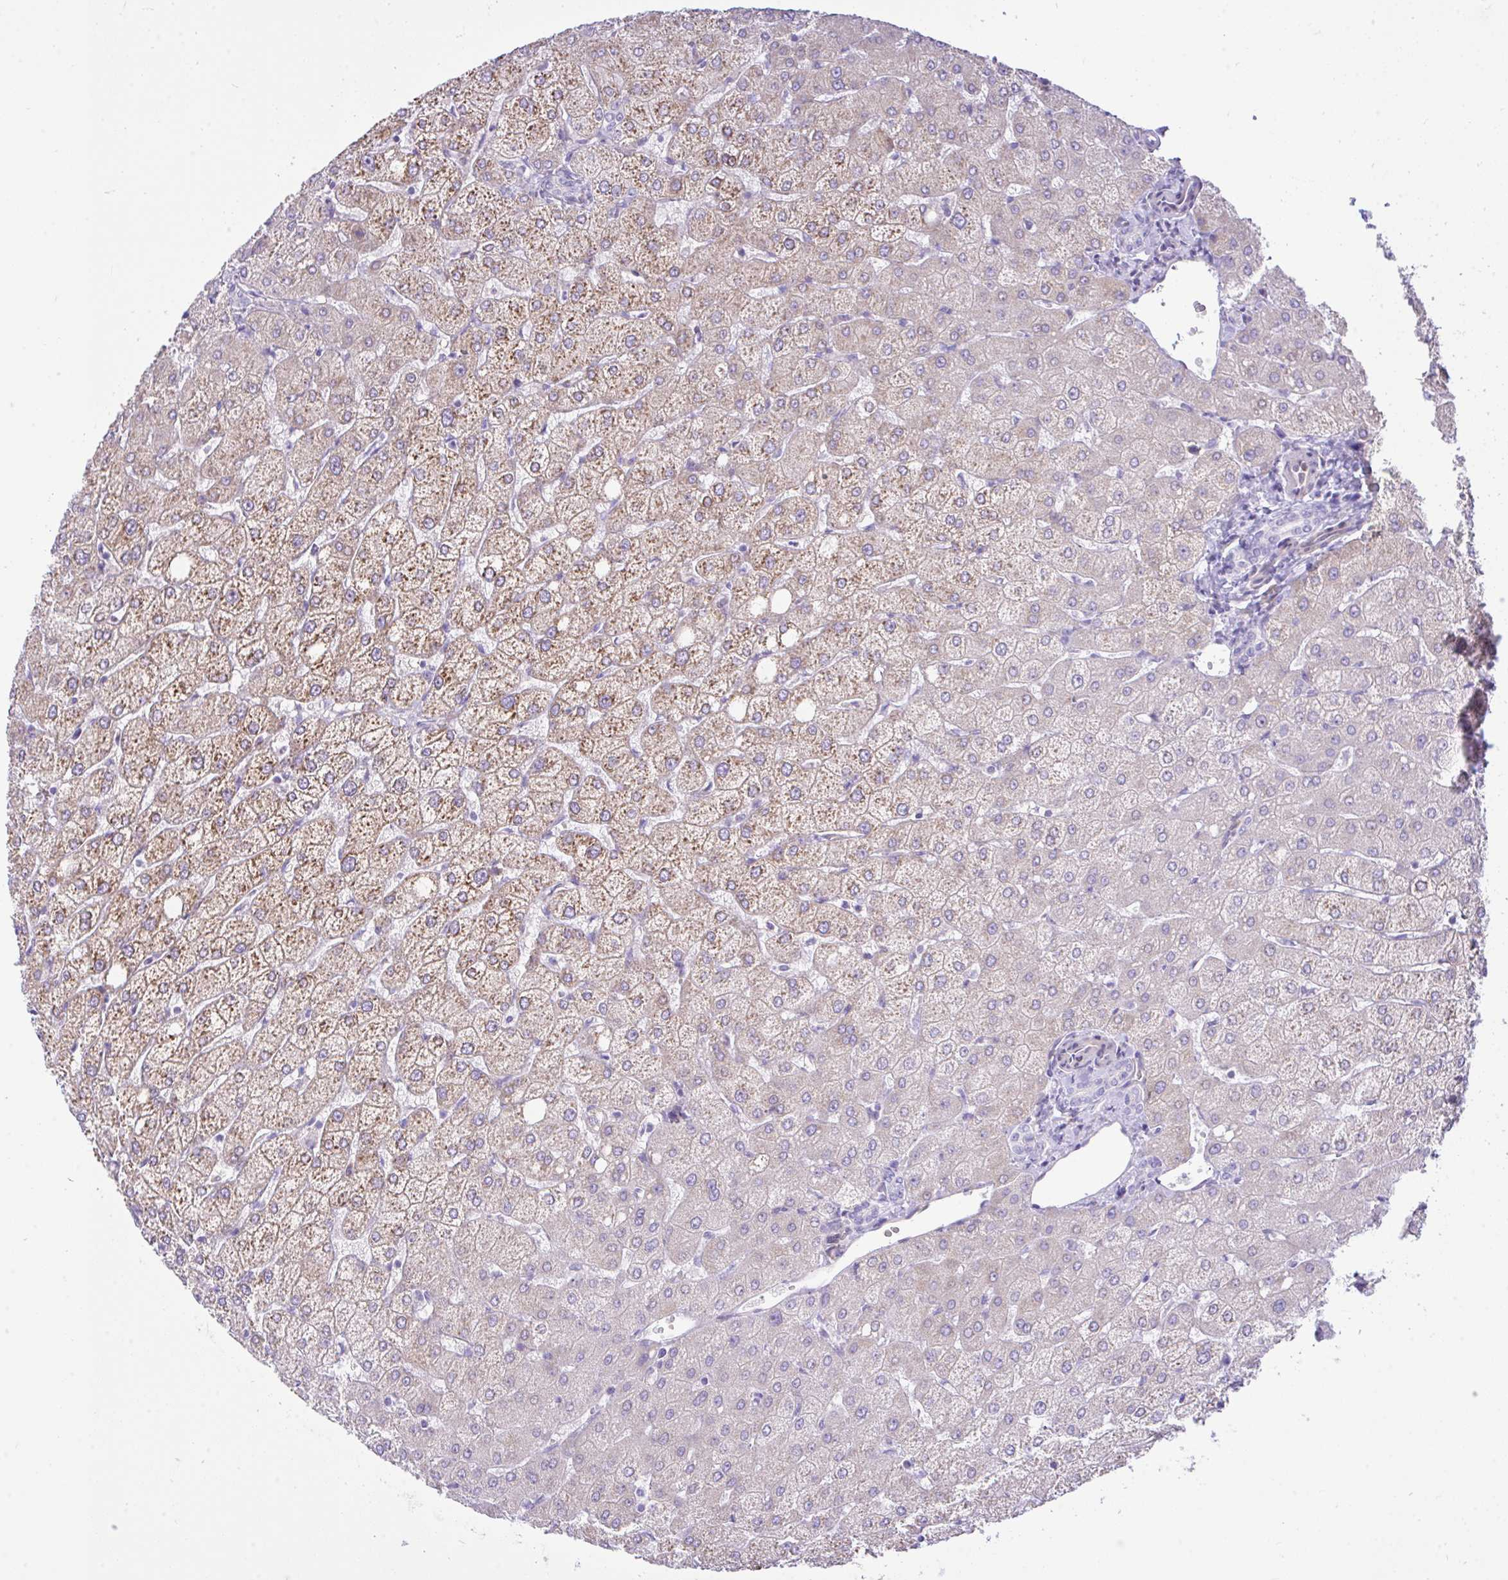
{"staining": {"intensity": "negative", "quantity": "none", "location": "none"}, "tissue": "liver", "cell_type": "Cholangiocytes", "image_type": "normal", "snomed": [{"axis": "morphology", "description": "Normal tissue, NOS"}, {"axis": "topography", "description": "Liver"}], "caption": "Immunohistochemistry (IHC) of unremarkable human liver displays no staining in cholangiocytes.", "gene": "EEF1A1", "patient": {"sex": "female", "age": 54}}